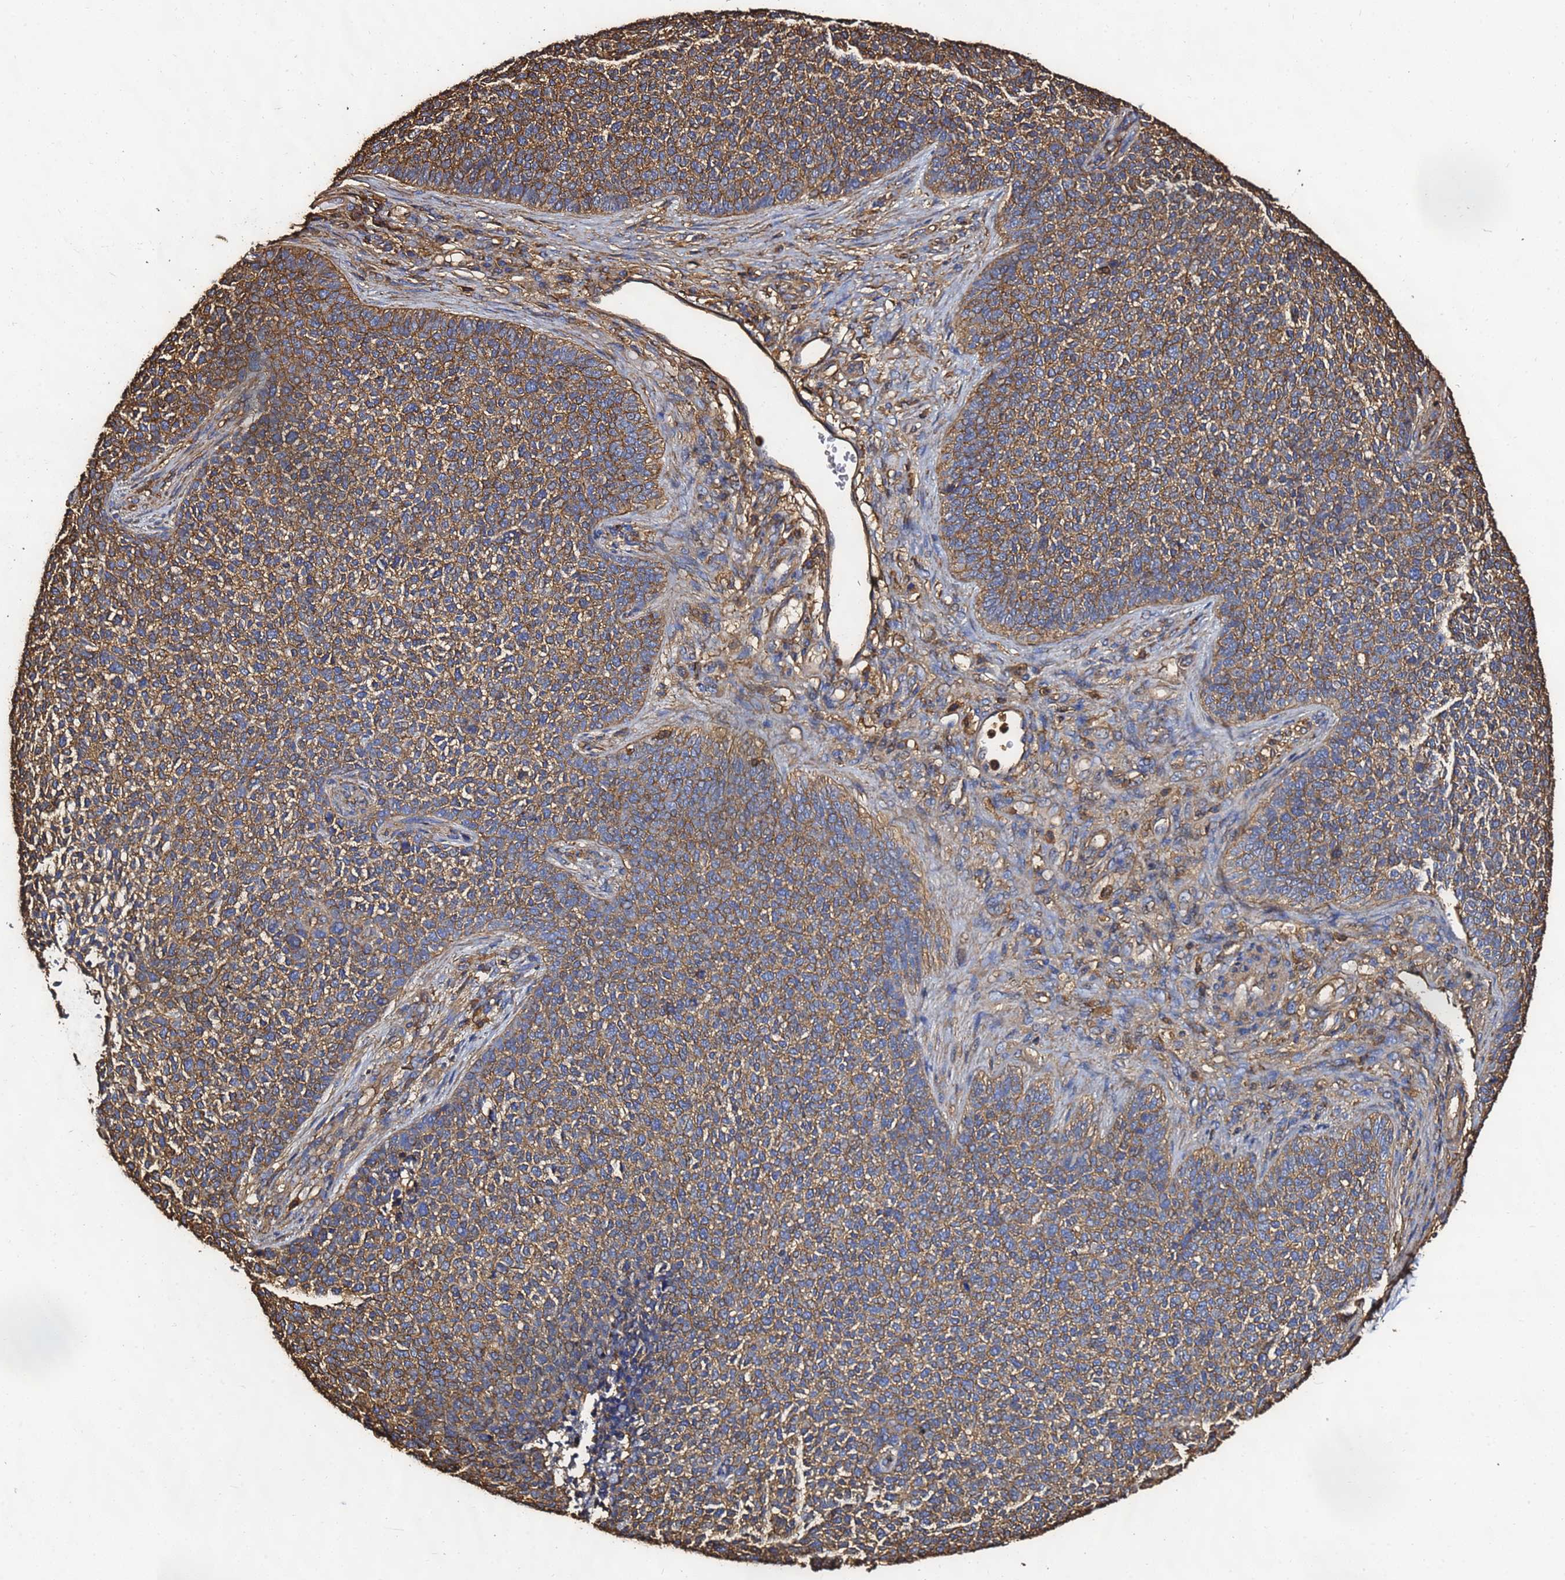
{"staining": {"intensity": "moderate", "quantity": ">75%", "location": "cytoplasmic/membranous"}, "tissue": "skin cancer", "cell_type": "Tumor cells", "image_type": "cancer", "snomed": [{"axis": "morphology", "description": "Basal cell carcinoma"}, {"axis": "topography", "description": "Skin"}], "caption": "The immunohistochemical stain highlights moderate cytoplasmic/membranous staining in tumor cells of skin cancer (basal cell carcinoma) tissue. (IHC, brightfield microscopy, high magnification).", "gene": "ACTB", "patient": {"sex": "female", "age": 84}}